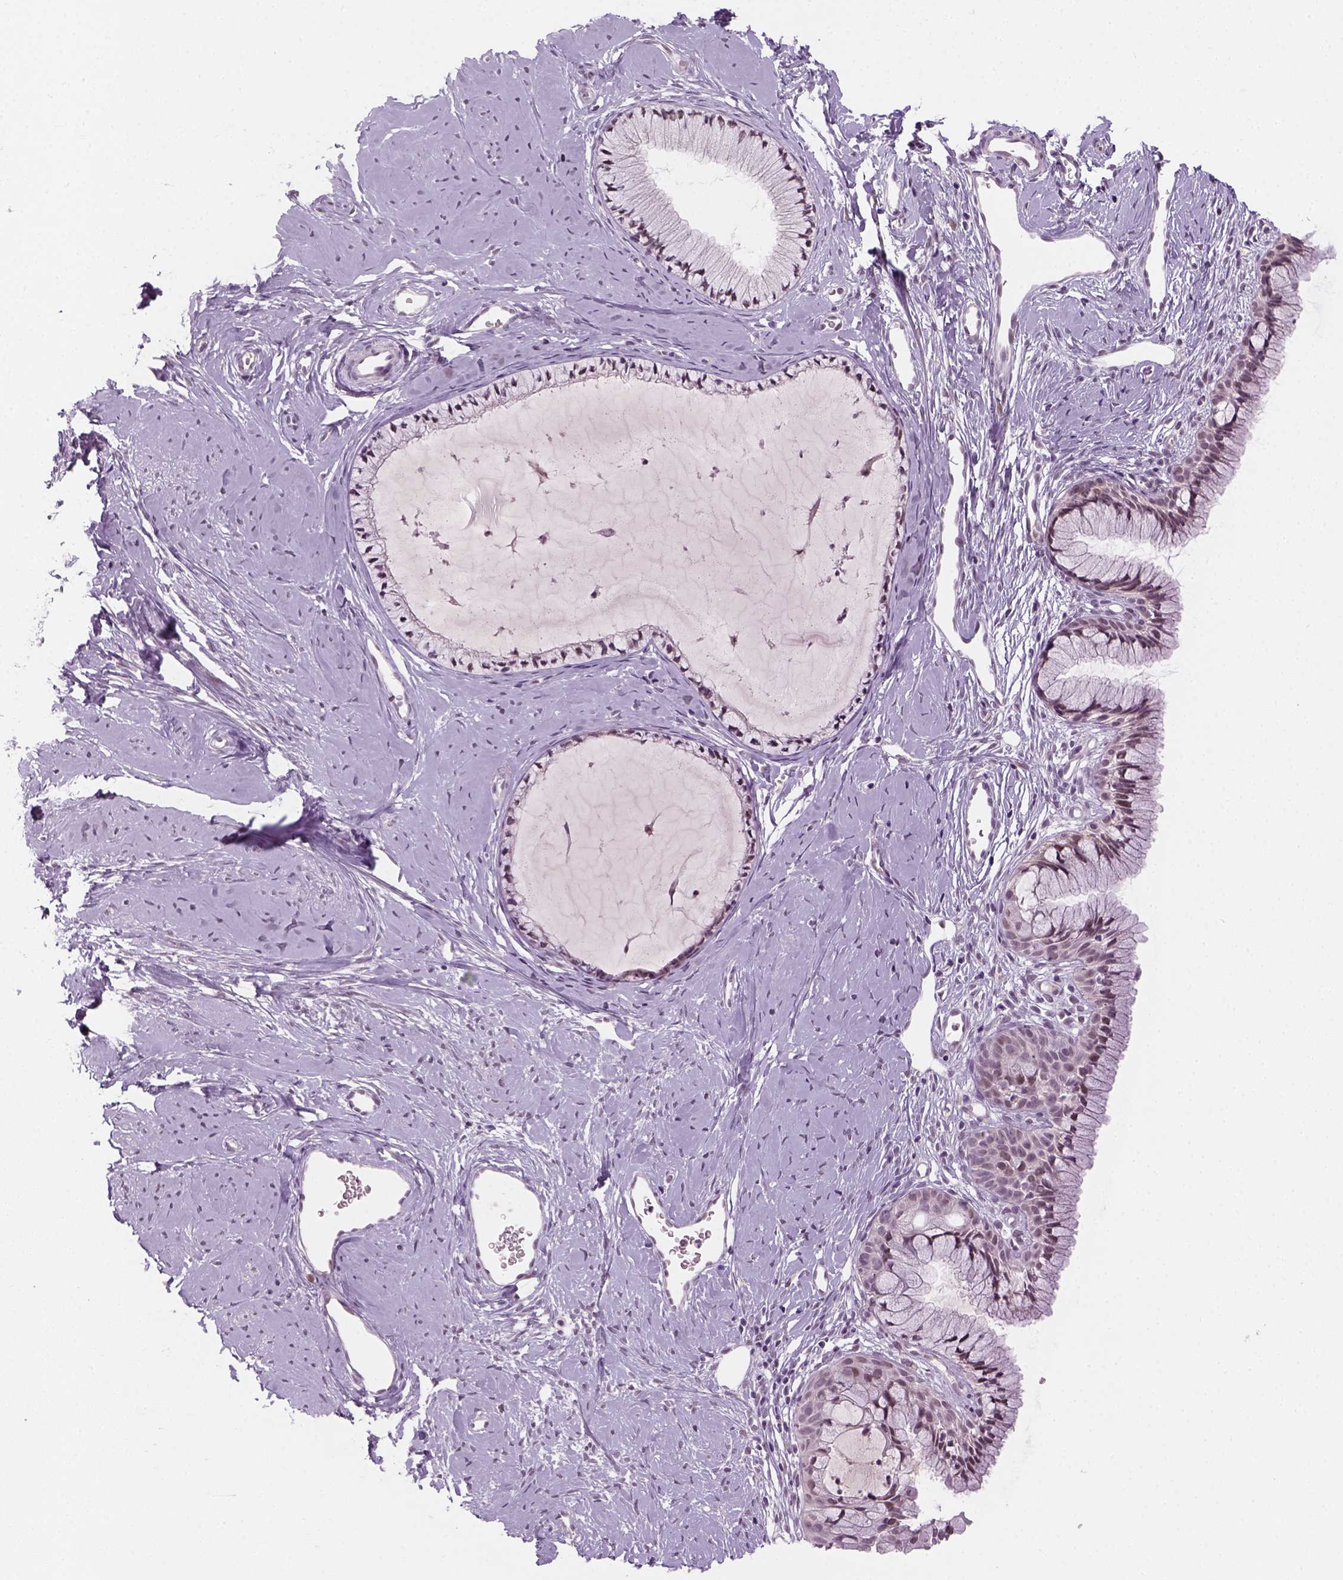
{"staining": {"intensity": "weak", "quantity": "25%-75%", "location": "nuclear"}, "tissue": "cervix", "cell_type": "Glandular cells", "image_type": "normal", "snomed": [{"axis": "morphology", "description": "Normal tissue, NOS"}, {"axis": "topography", "description": "Cervix"}], "caption": "Glandular cells display low levels of weak nuclear staining in approximately 25%-75% of cells in normal cervix. (DAB IHC with brightfield microscopy, high magnification).", "gene": "MAGEB3", "patient": {"sex": "female", "age": 40}}